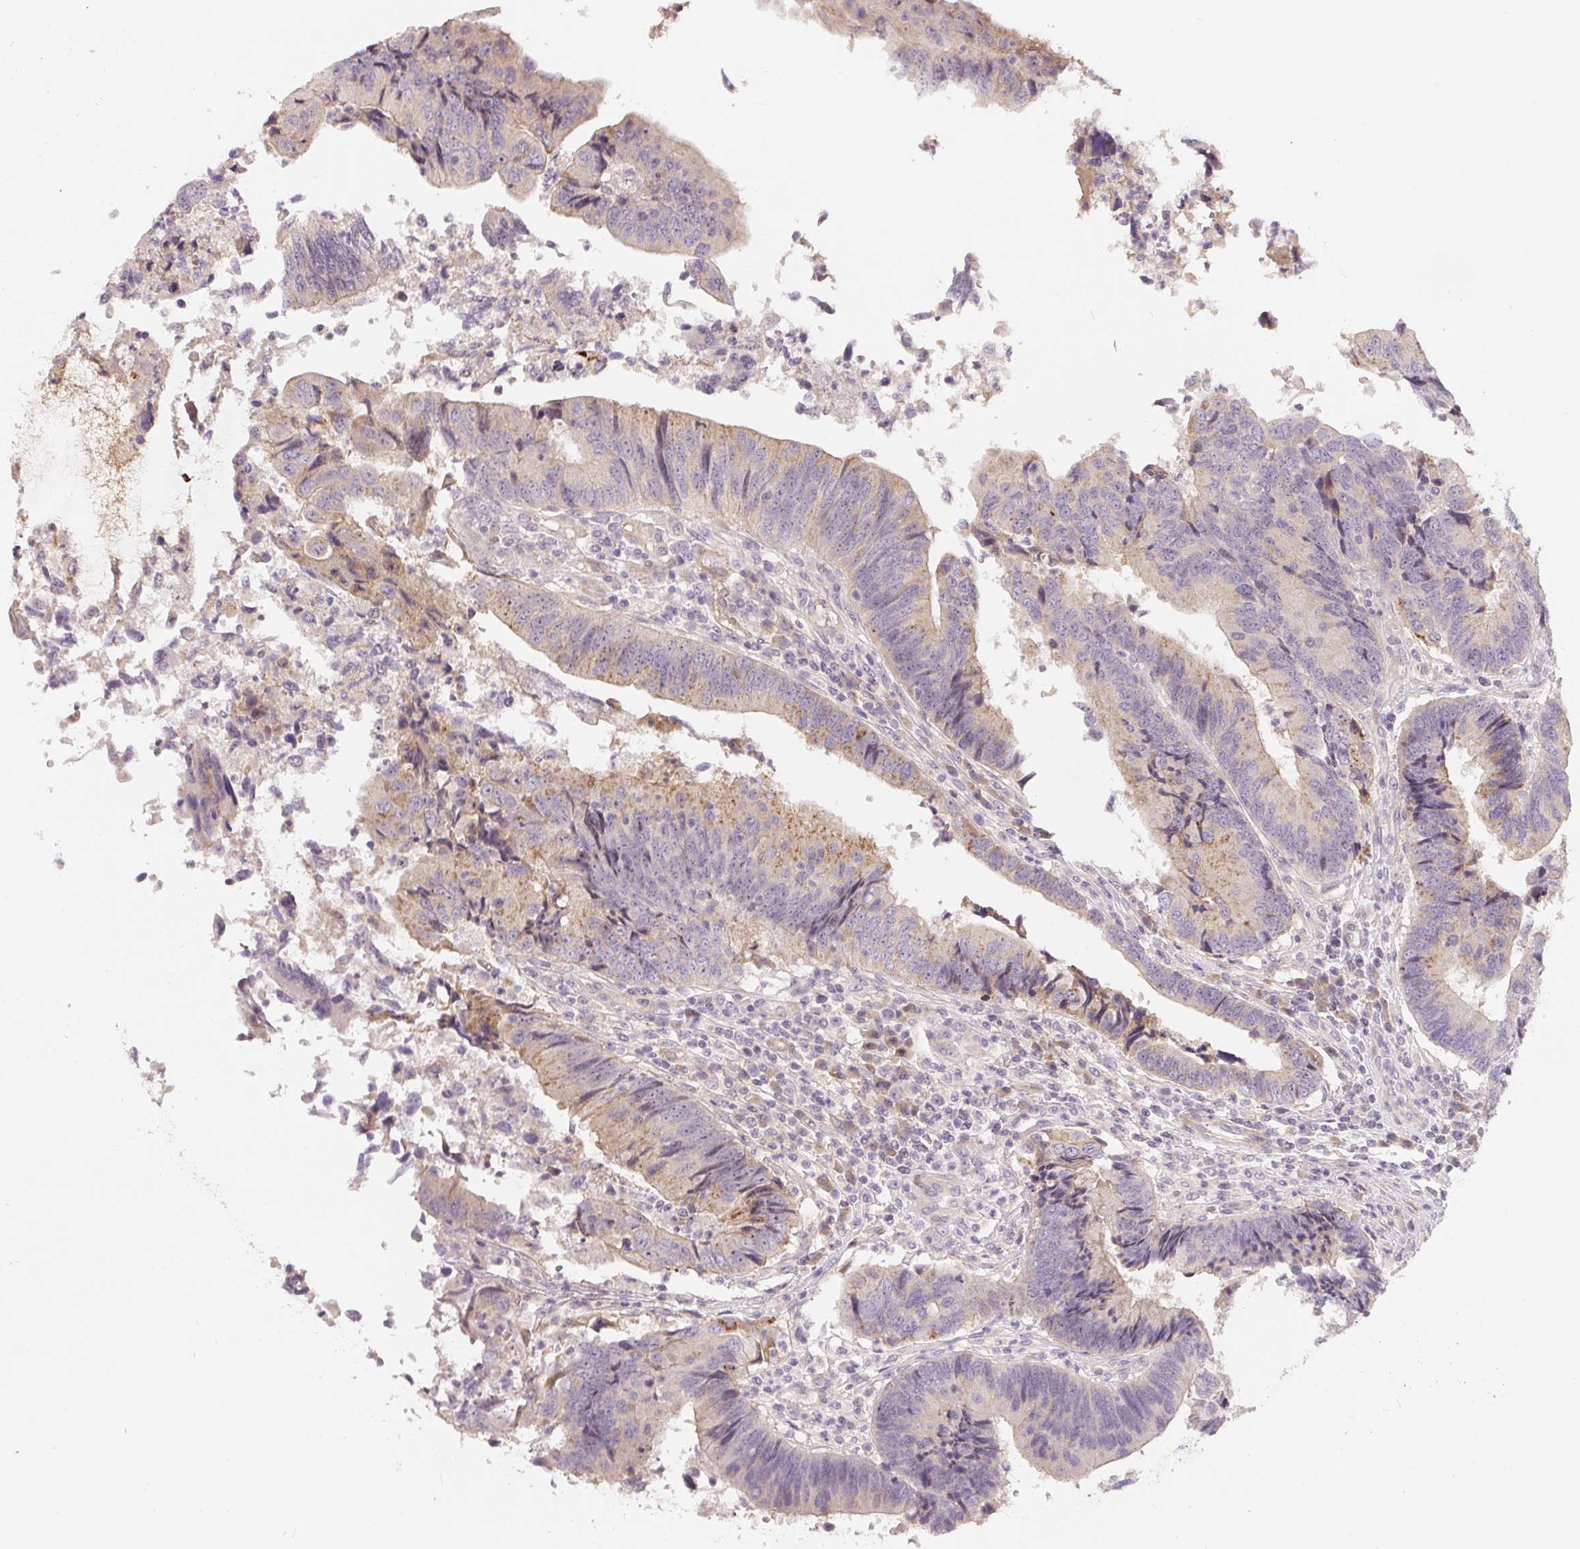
{"staining": {"intensity": "weak", "quantity": "25%-75%", "location": "cytoplasmic/membranous"}, "tissue": "colorectal cancer", "cell_type": "Tumor cells", "image_type": "cancer", "snomed": [{"axis": "morphology", "description": "Adenocarcinoma, NOS"}, {"axis": "topography", "description": "Colon"}], "caption": "Protein staining of colorectal cancer tissue reveals weak cytoplasmic/membranous staining in about 25%-75% of tumor cells.", "gene": "PWWP3B", "patient": {"sex": "female", "age": 67}}